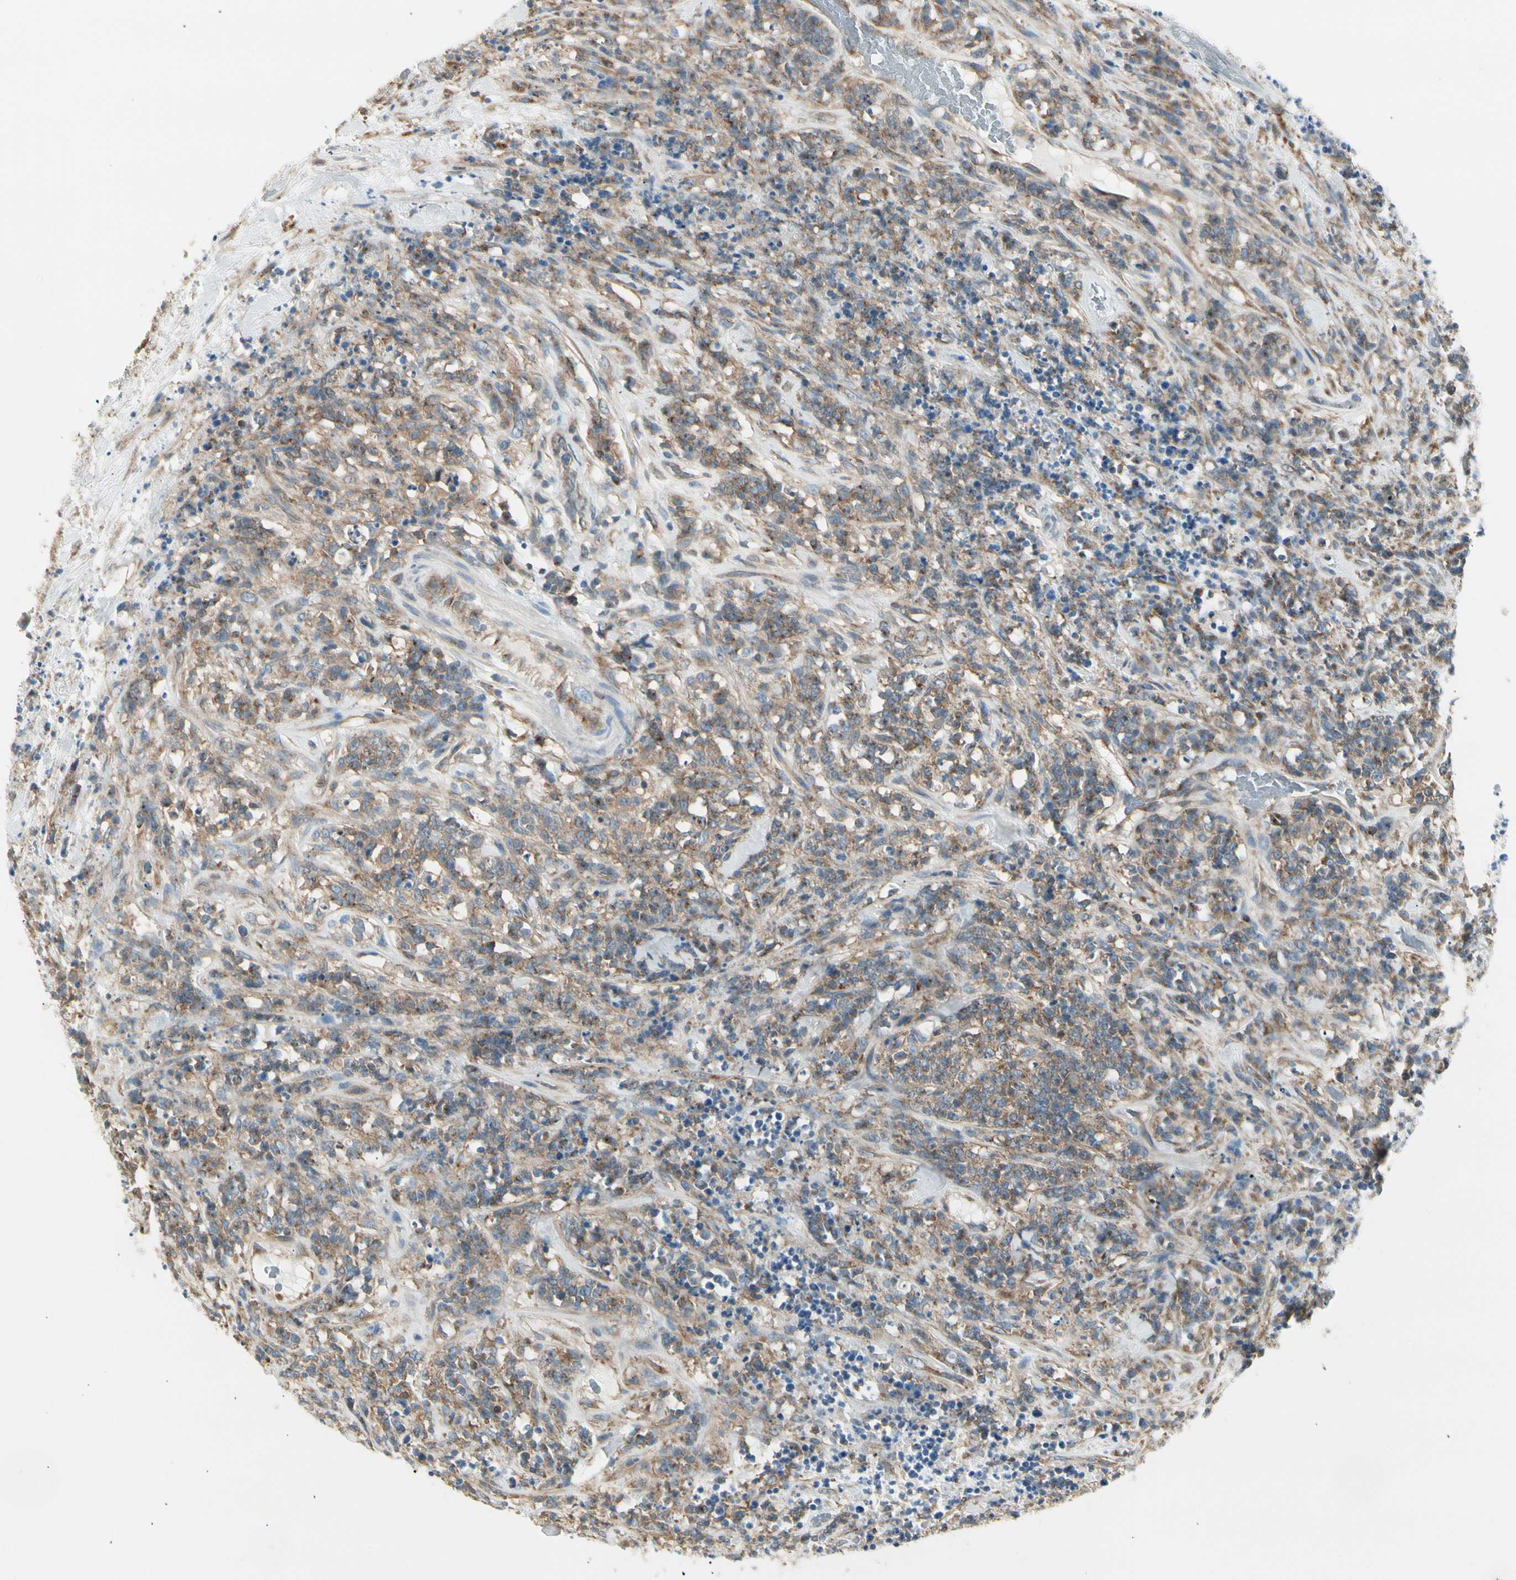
{"staining": {"intensity": "weak", "quantity": ">75%", "location": "cytoplasmic/membranous"}, "tissue": "lymphoma", "cell_type": "Tumor cells", "image_type": "cancer", "snomed": [{"axis": "morphology", "description": "Malignant lymphoma, non-Hodgkin's type, High grade"}, {"axis": "topography", "description": "Soft tissue"}], "caption": "High-magnification brightfield microscopy of high-grade malignant lymphoma, non-Hodgkin's type stained with DAB (brown) and counterstained with hematoxylin (blue). tumor cells exhibit weak cytoplasmic/membranous positivity is appreciated in approximately>75% of cells.", "gene": "AGFG1", "patient": {"sex": "male", "age": 18}}